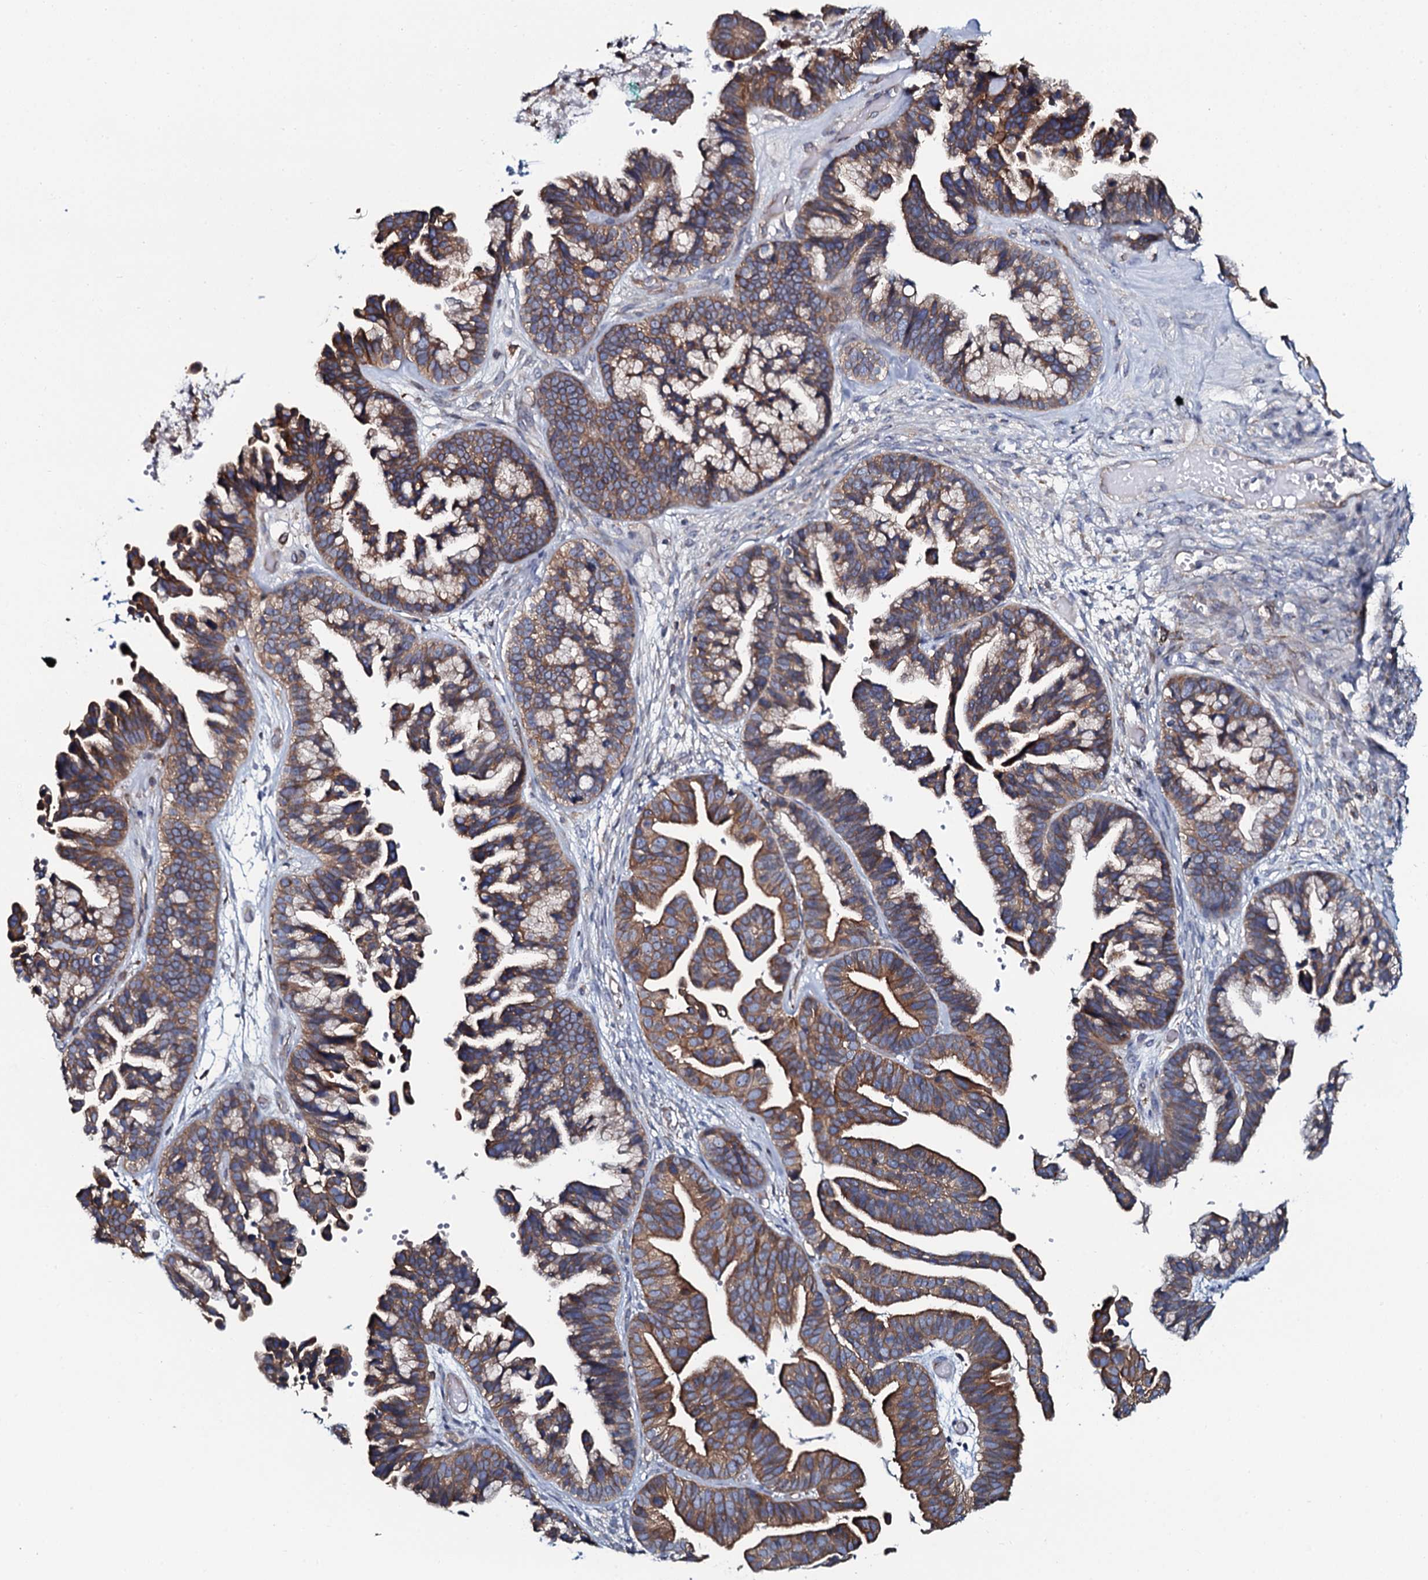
{"staining": {"intensity": "moderate", "quantity": ">75%", "location": "cytoplasmic/membranous"}, "tissue": "ovarian cancer", "cell_type": "Tumor cells", "image_type": "cancer", "snomed": [{"axis": "morphology", "description": "Cystadenocarcinoma, serous, NOS"}, {"axis": "topography", "description": "Ovary"}], "caption": "Ovarian cancer (serous cystadenocarcinoma) stained with immunohistochemistry (IHC) demonstrates moderate cytoplasmic/membranous expression in approximately >75% of tumor cells.", "gene": "TMEM151A", "patient": {"sex": "female", "age": 56}}